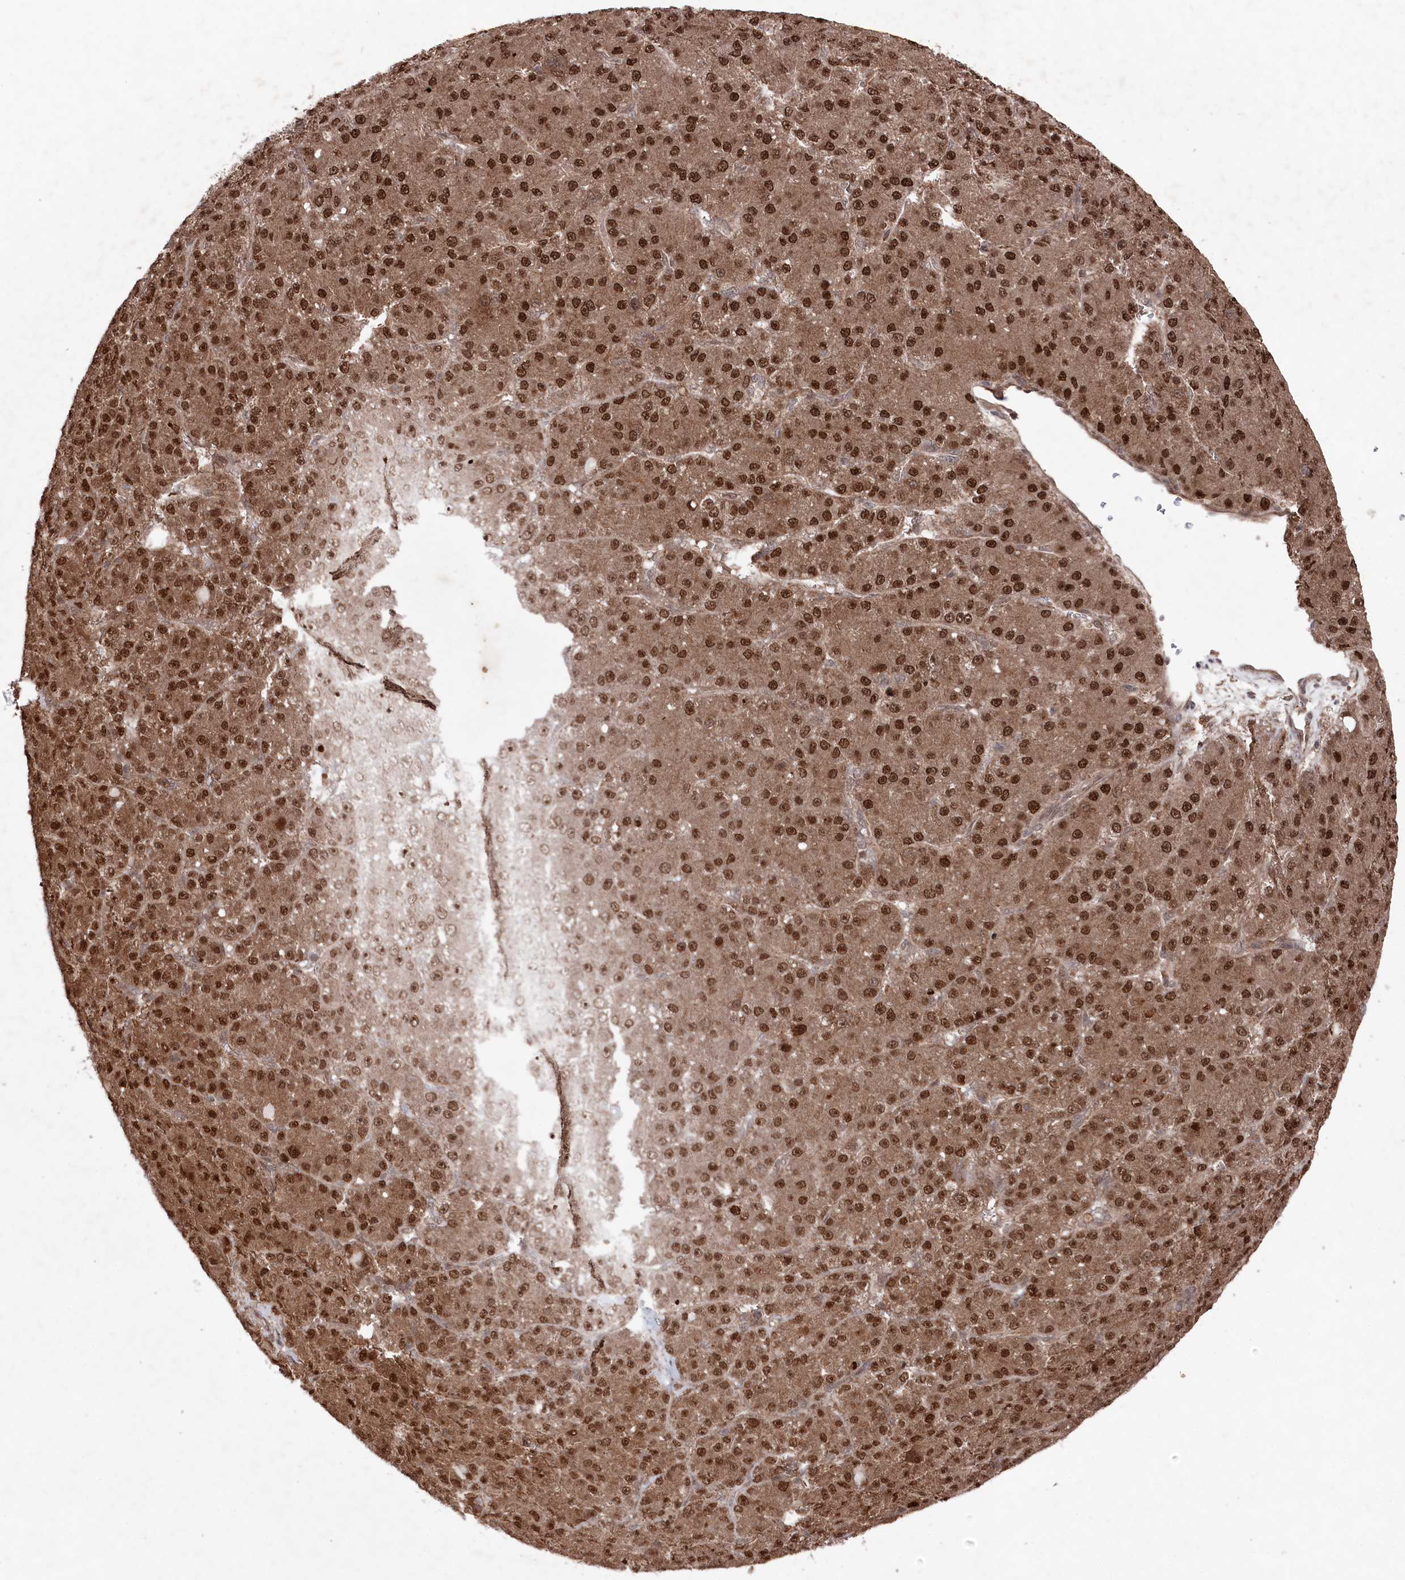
{"staining": {"intensity": "strong", "quantity": ">75%", "location": "nuclear"}, "tissue": "liver cancer", "cell_type": "Tumor cells", "image_type": "cancer", "snomed": [{"axis": "morphology", "description": "Carcinoma, Hepatocellular, NOS"}, {"axis": "topography", "description": "Liver"}], "caption": "This is a histology image of immunohistochemistry (IHC) staining of liver cancer (hepatocellular carcinoma), which shows strong expression in the nuclear of tumor cells.", "gene": "BORCS7", "patient": {"sex": "male", "age": 67}}